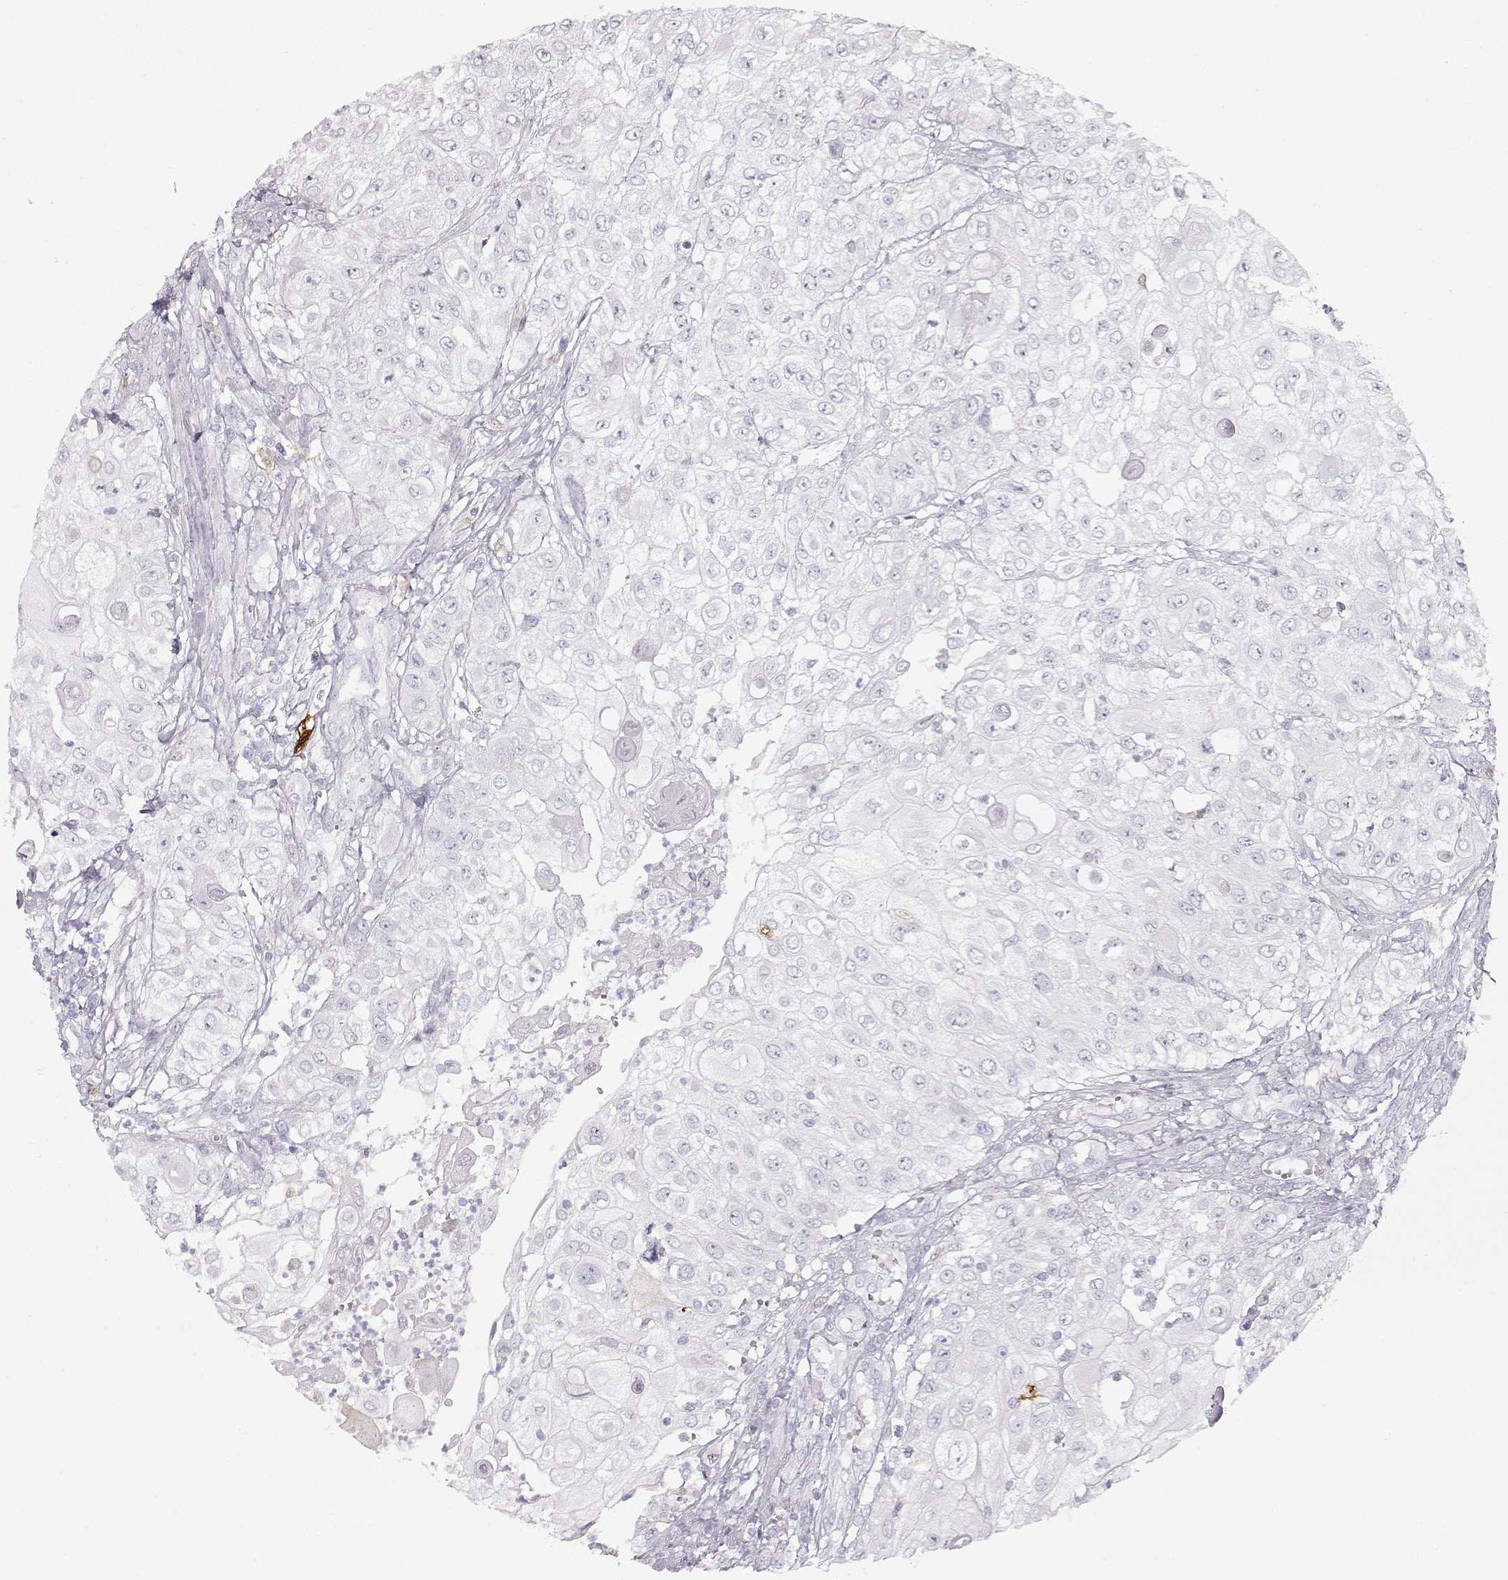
{"staining": {"intensity": "negative", "quantity": "none", "location": "none"}, "tissue": "urothelial cancer", "cell_type": "Tumor cells", "image_type": "cancer", "snomed": [{"axis": "morphology", "description": "Urothelial carcinoma, High grade"}, {"axis": "topography", "description": "Urinary bladder"}], "caption": "The micrograph demonstrates no significant positivity in tumor cells of urothelial carcinoma (high-grade). (IHC, brightfield microscopy, high magnification).", "gene": "S100B", "patient": {"sex": "female", "age": 79}}